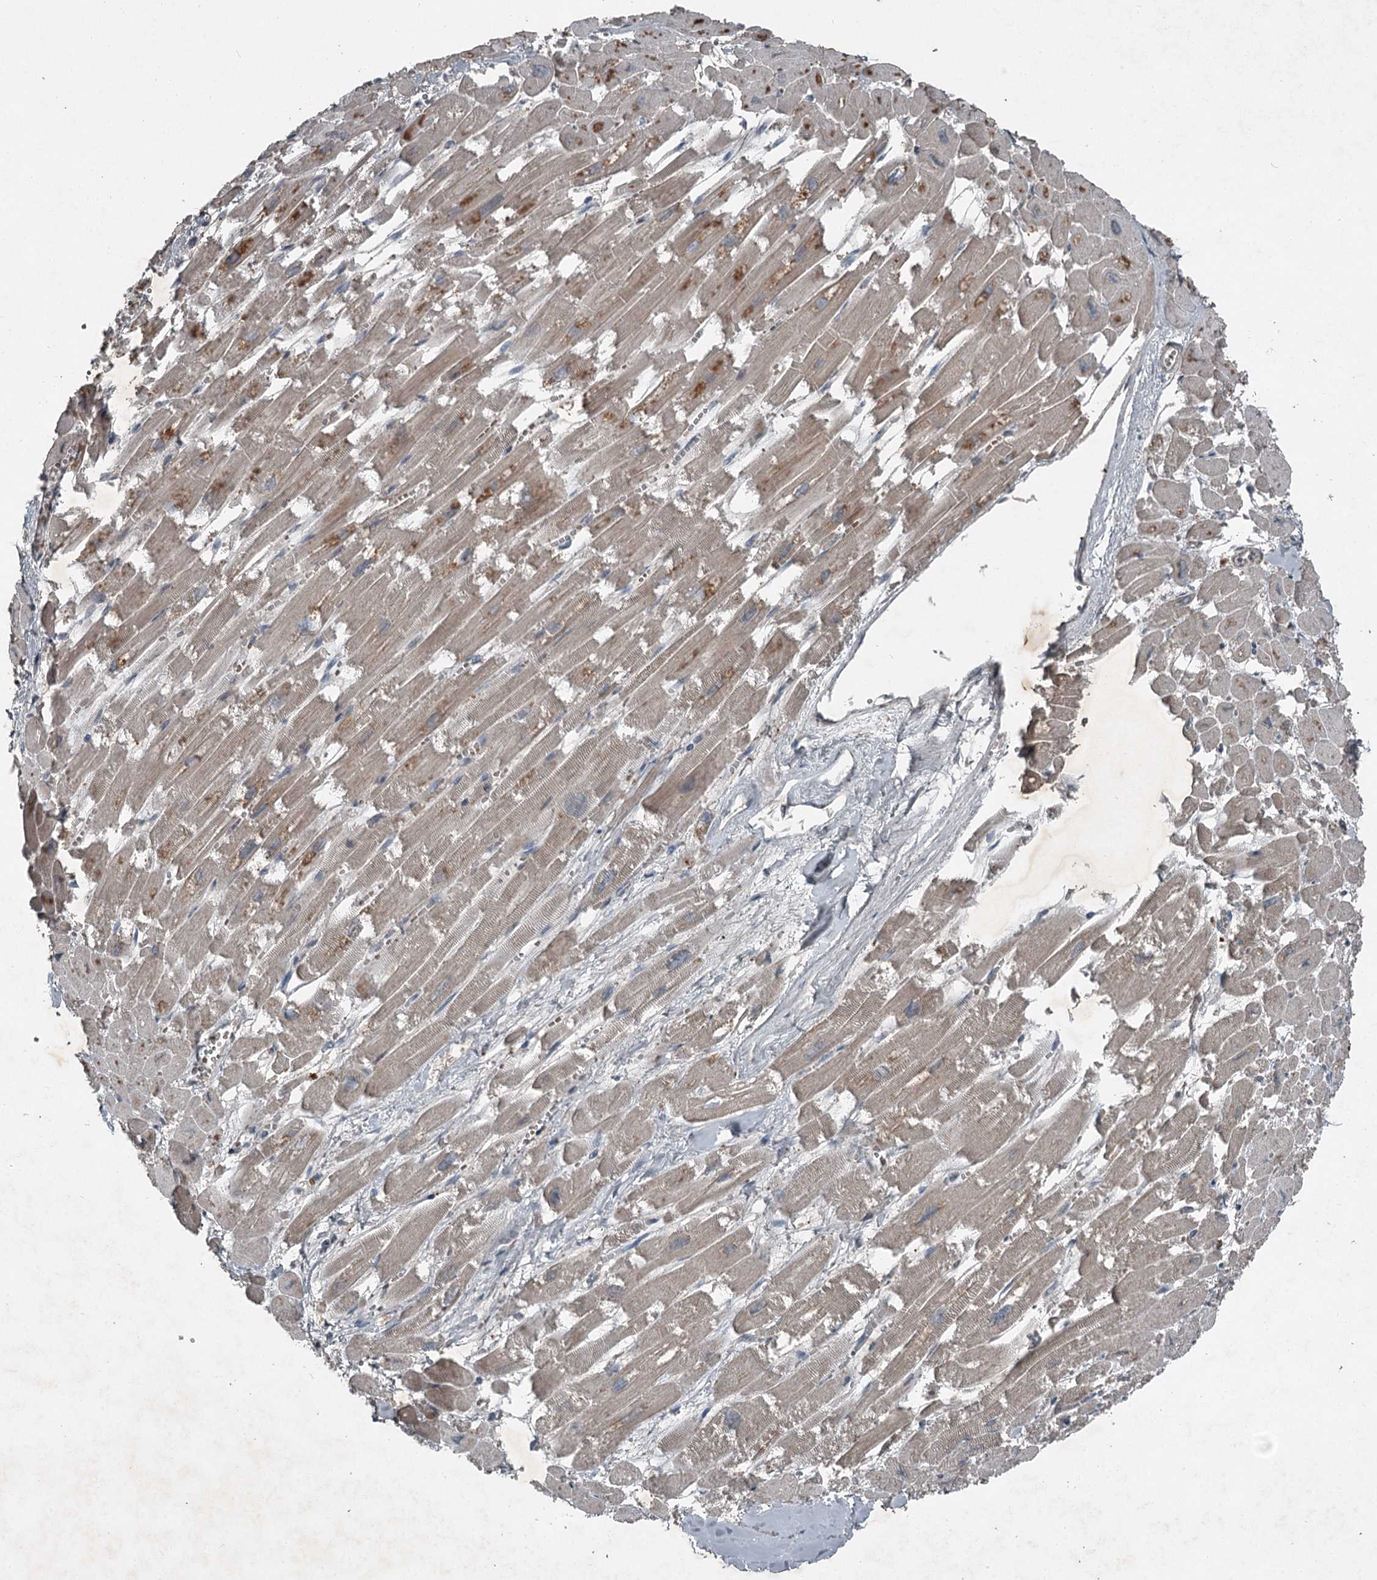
{"staining": {"intensity": "moderate", "quantity": "<25%", "location": "cytoplasmic/membranous"}, "tissue": "heart muscle", "cell_type": "Cardiomyocytes", "image_type": "normal", "snomed": [{"axis": "morphology", "description": "Normal tissue, NOS"}, {"axis": "topography", "description": "Heart"}], "caption": "Immunohistochemical staining of unremarkable human heart muscle exhibits low levels of moderate cytoplasmic/membranous expression in approximately <25% of cardiomyocytes. (DAB IHC, brown staining for protein, blue staining for nuclei).", "gene": "SLC39A8", "patient": {"sex": "male", "age": 54}}